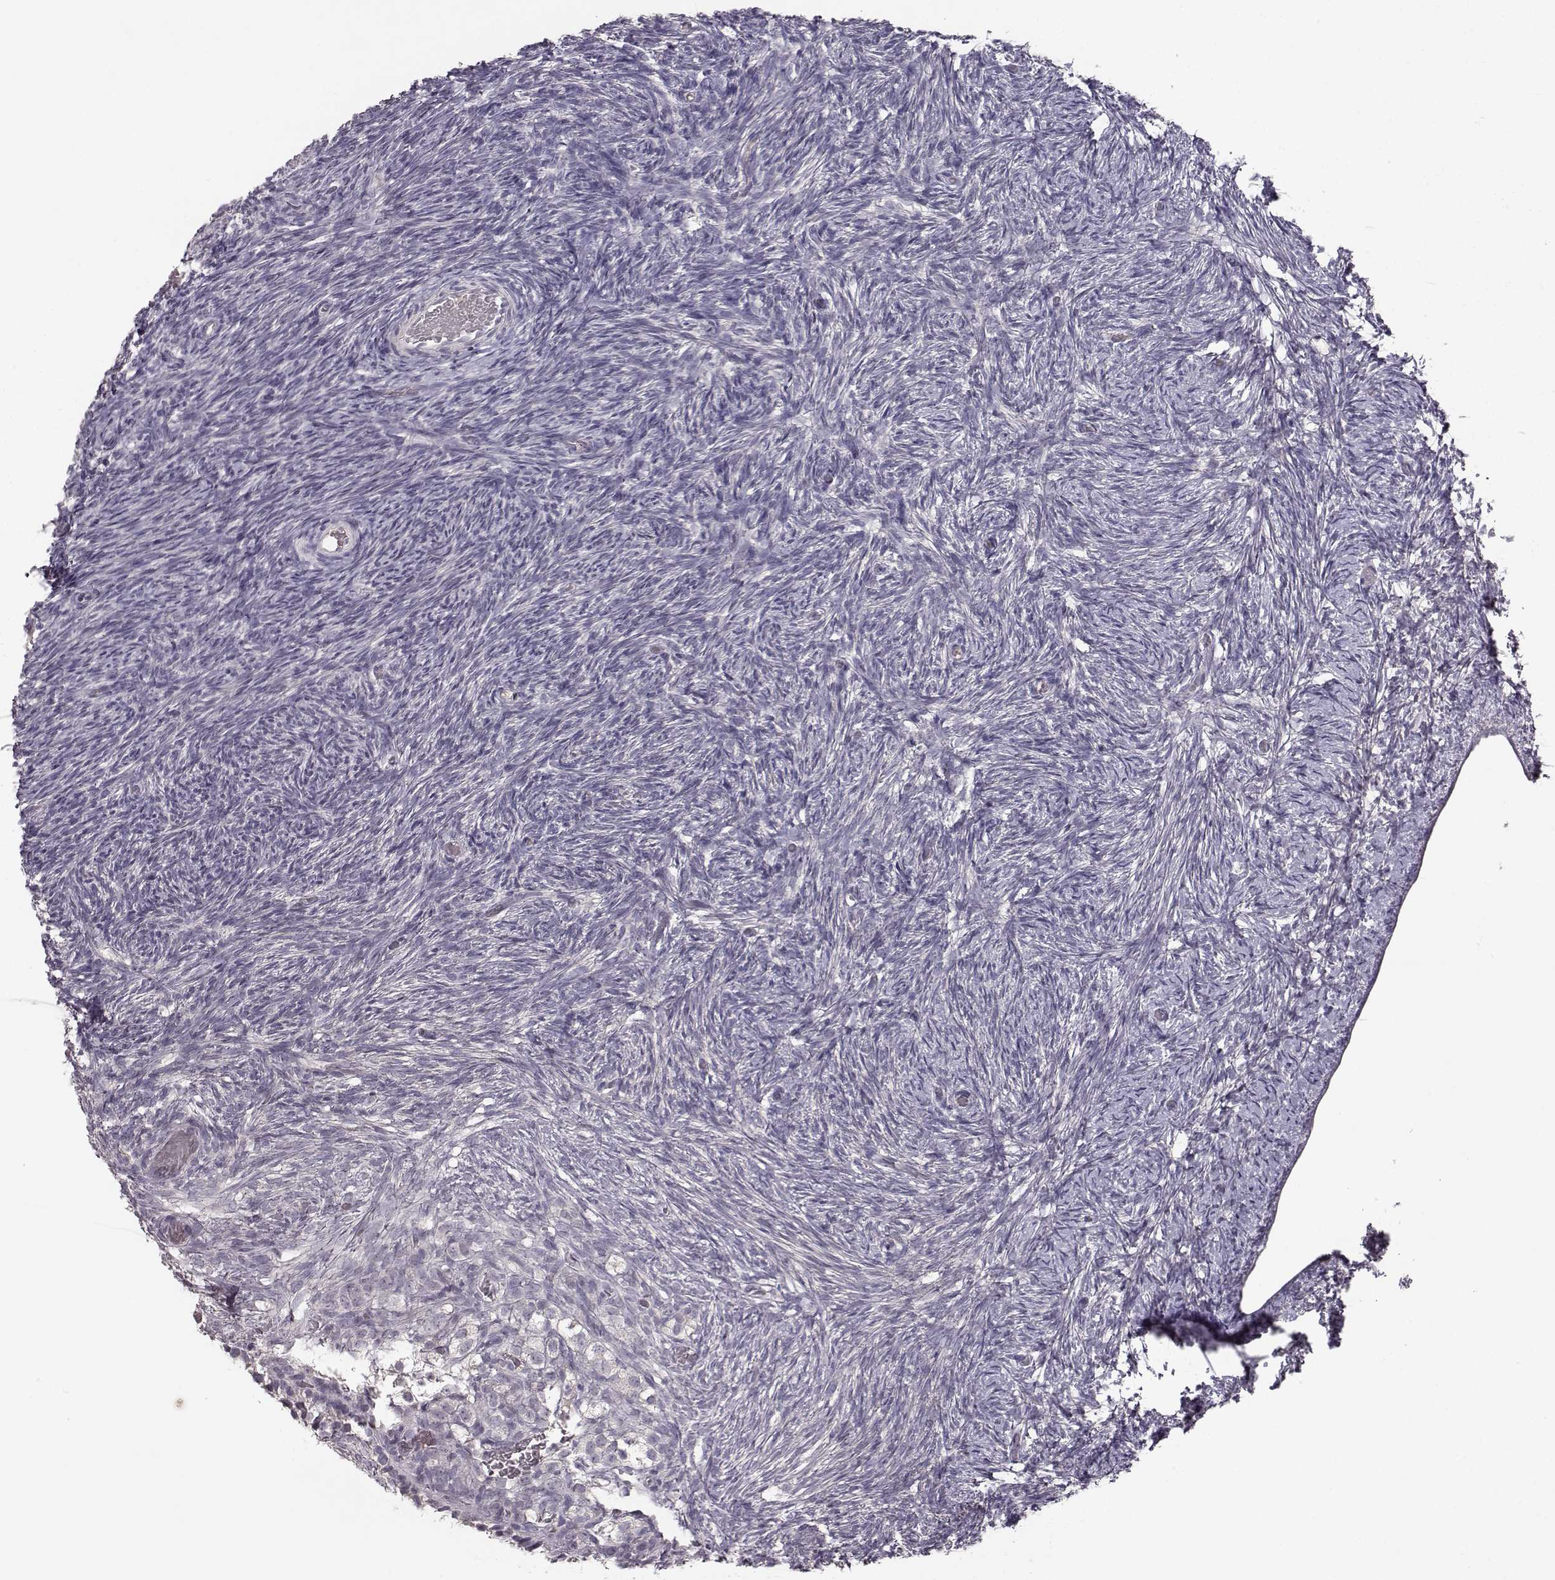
{"staining": {"intensity": "negative", "quantity": "none", "location": "none"}, "tissue": "ovary", "cell_type": "Follicle cells", "image_type": "normal", "snomed": [{"axis": "morphology", "description": "Normal tissue, NOS"}, {"axis": "topography", "description": "Ovary"}], "caption": "Immunohistochemical staining of unremarkable human ovary demonstrates no significant expression in follicle cells. The staining was performed using DAB to visualize the protein expression in brown, while the nuclei were stained in blue with hematoxylin (Magnification: 20x).", "gene": "SPAG17", "patient": {"sex": "female", "age": 39}}